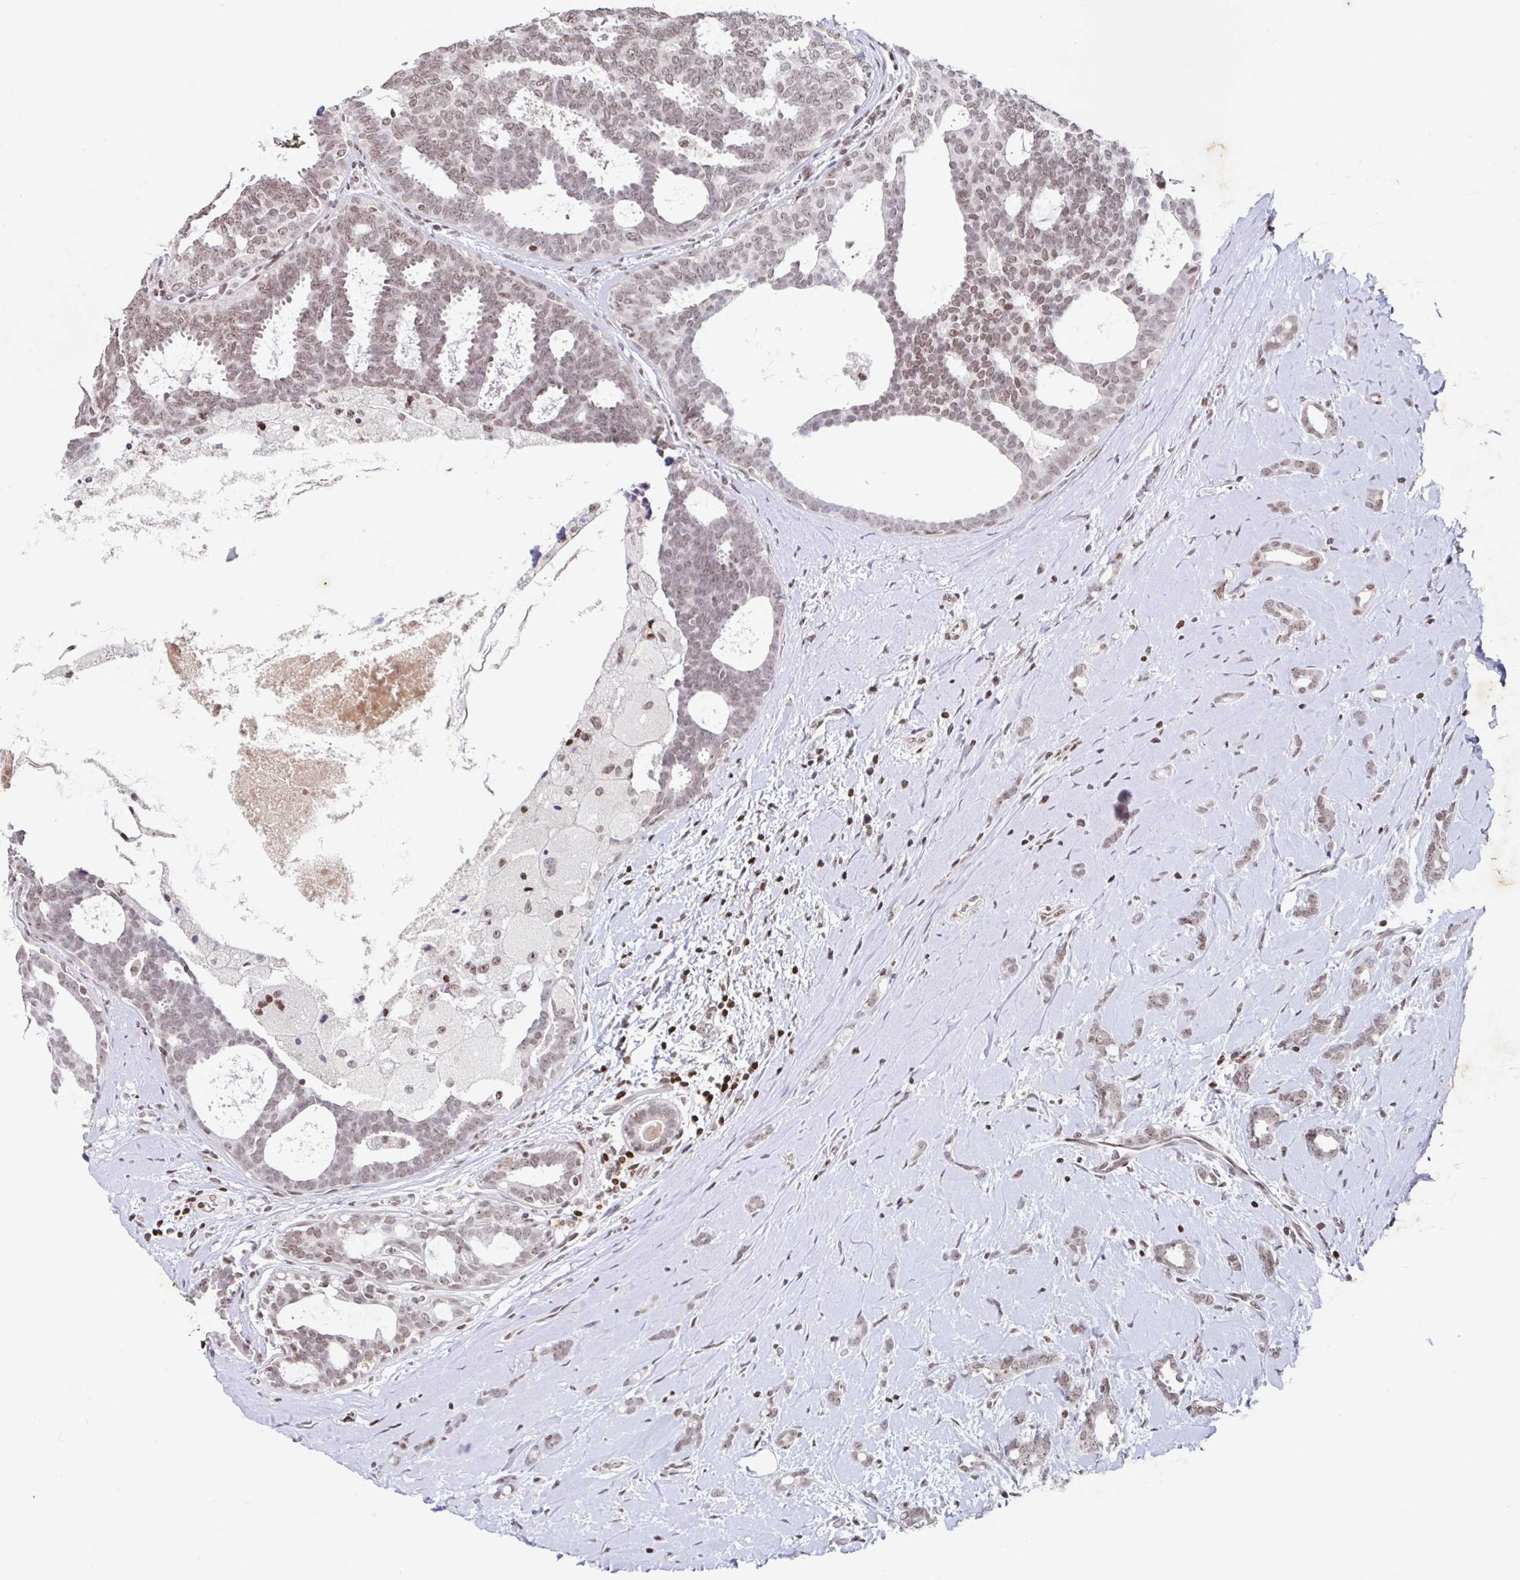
{"staining": {"intensity": "weak", "quantity": ">75%", "location": "nuclear"}, "tissue": "breast cancer", "cell_type": "Tumor cells", "image_type": "cancer", "snomed": [{"axis": "morphology", "description": "Intraductal carcinoma, in situ"}, {"axis": "morphology", "description": "Duct carcinoma"}, {"axis": "morphology", "description": "Lobular carcinoma, in situ"}, {"axis": "topography", "description": "Breast"}], "caption": "DAB immunohistochemical staining of human breast intraductal carcinoma,  in situ displays weak nuclear protein positivity in approximately >75% of tumor cells.", "gene": "C19orf53", "patient": {"sex": "female", "age": 44}}